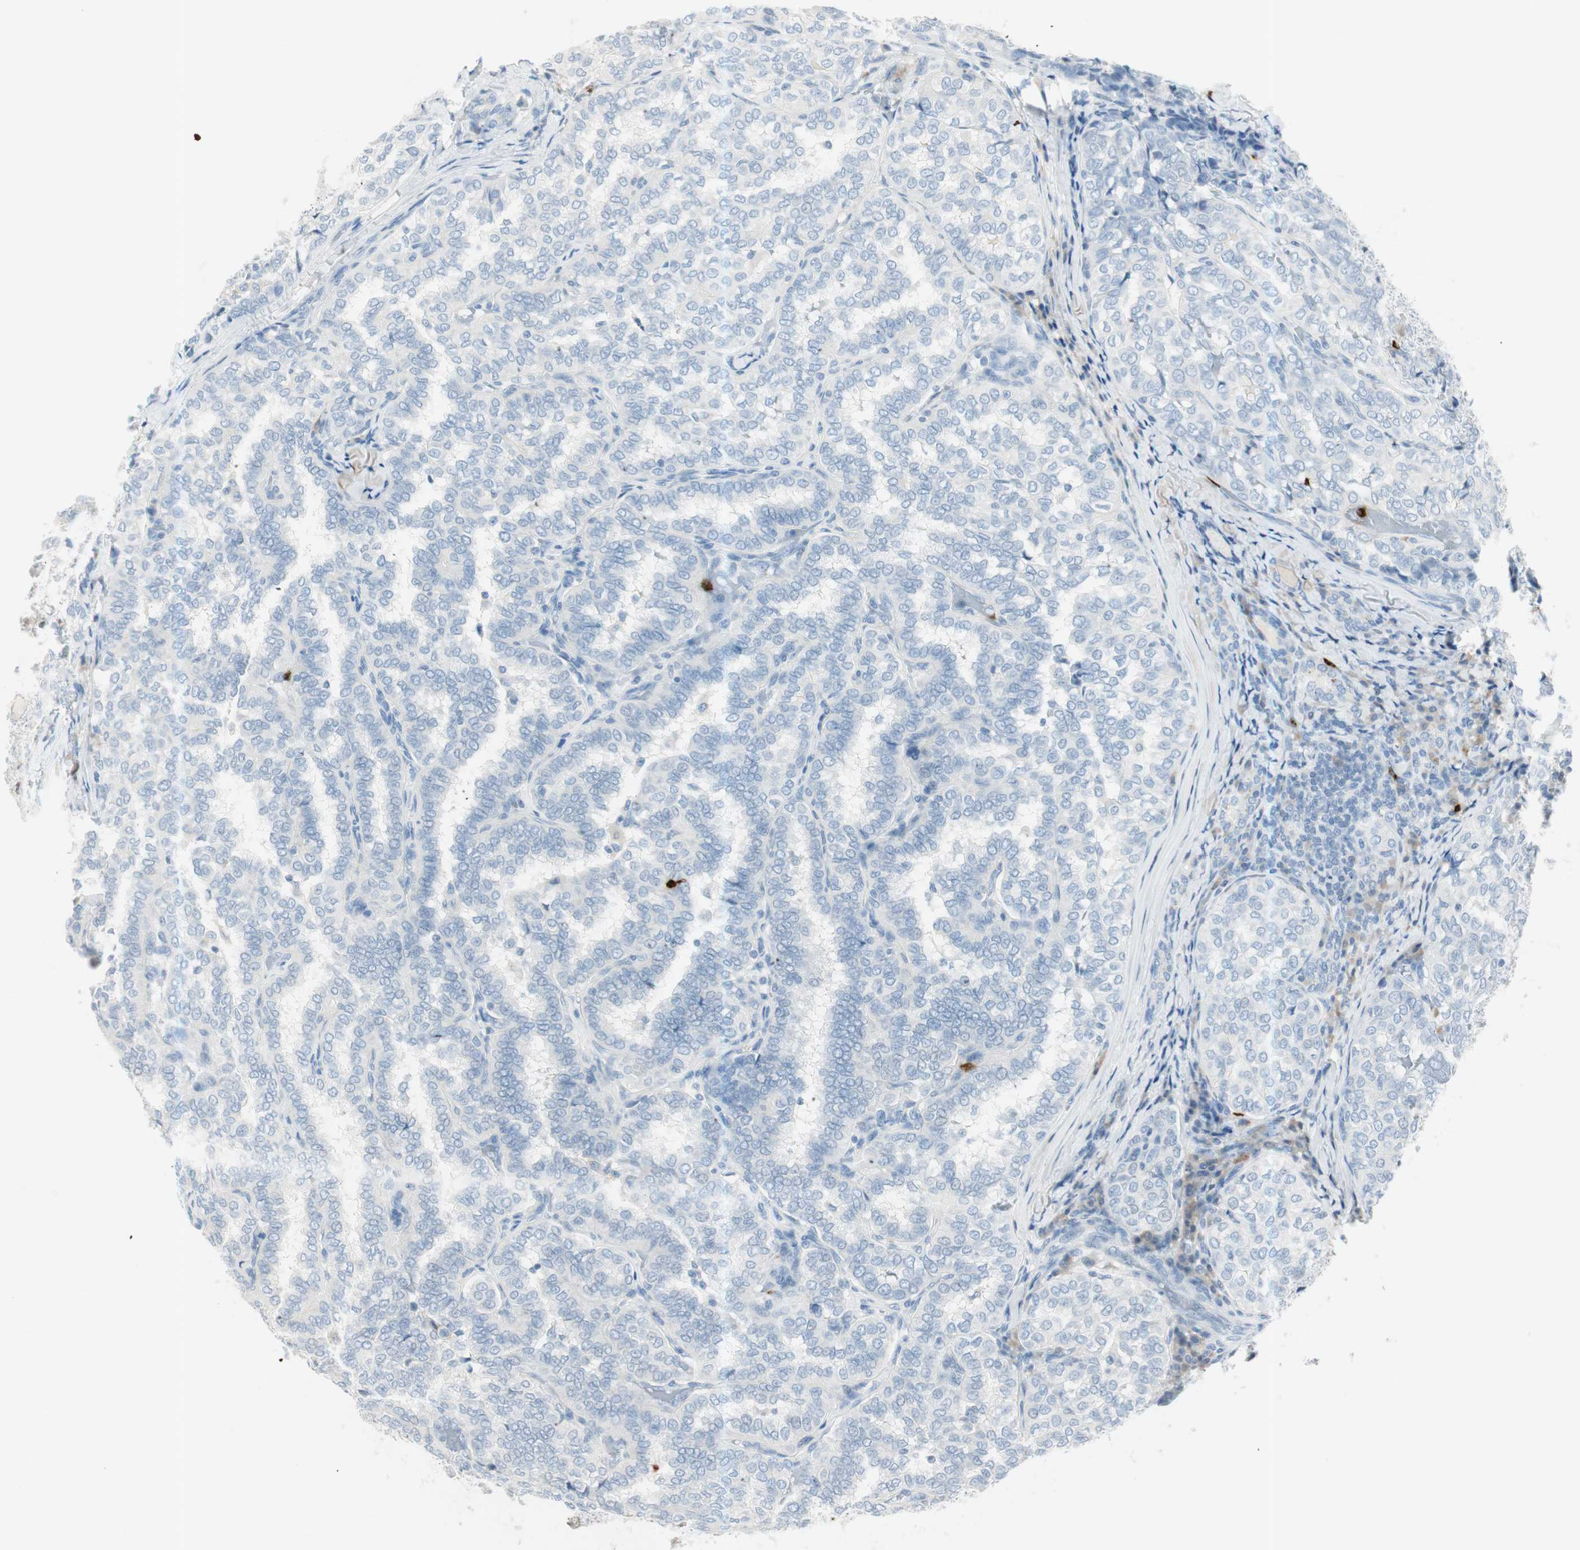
{"staining": {"intensity": "negative", "quantity": "none", "location": "none"}, "tissue": "thyroid cancer", "cell_type": "Tumor cells", "image_type": "cancer", "snomed": [{"axis": "morphology", "description": "Normal tissue, NOS"}, {"axis": "morphology", "description": "Papillary adenocarcinoma, NOS"}, {"axis": "topography", "description": "Thyroid gland"}], "caption": "Micrograph shows no significant protein staining in tumor cells of thyroid cancer (papillary adenocarcinoma).", "gene": "PRTN3", "patient": {"sex": "female", "age": 30}}